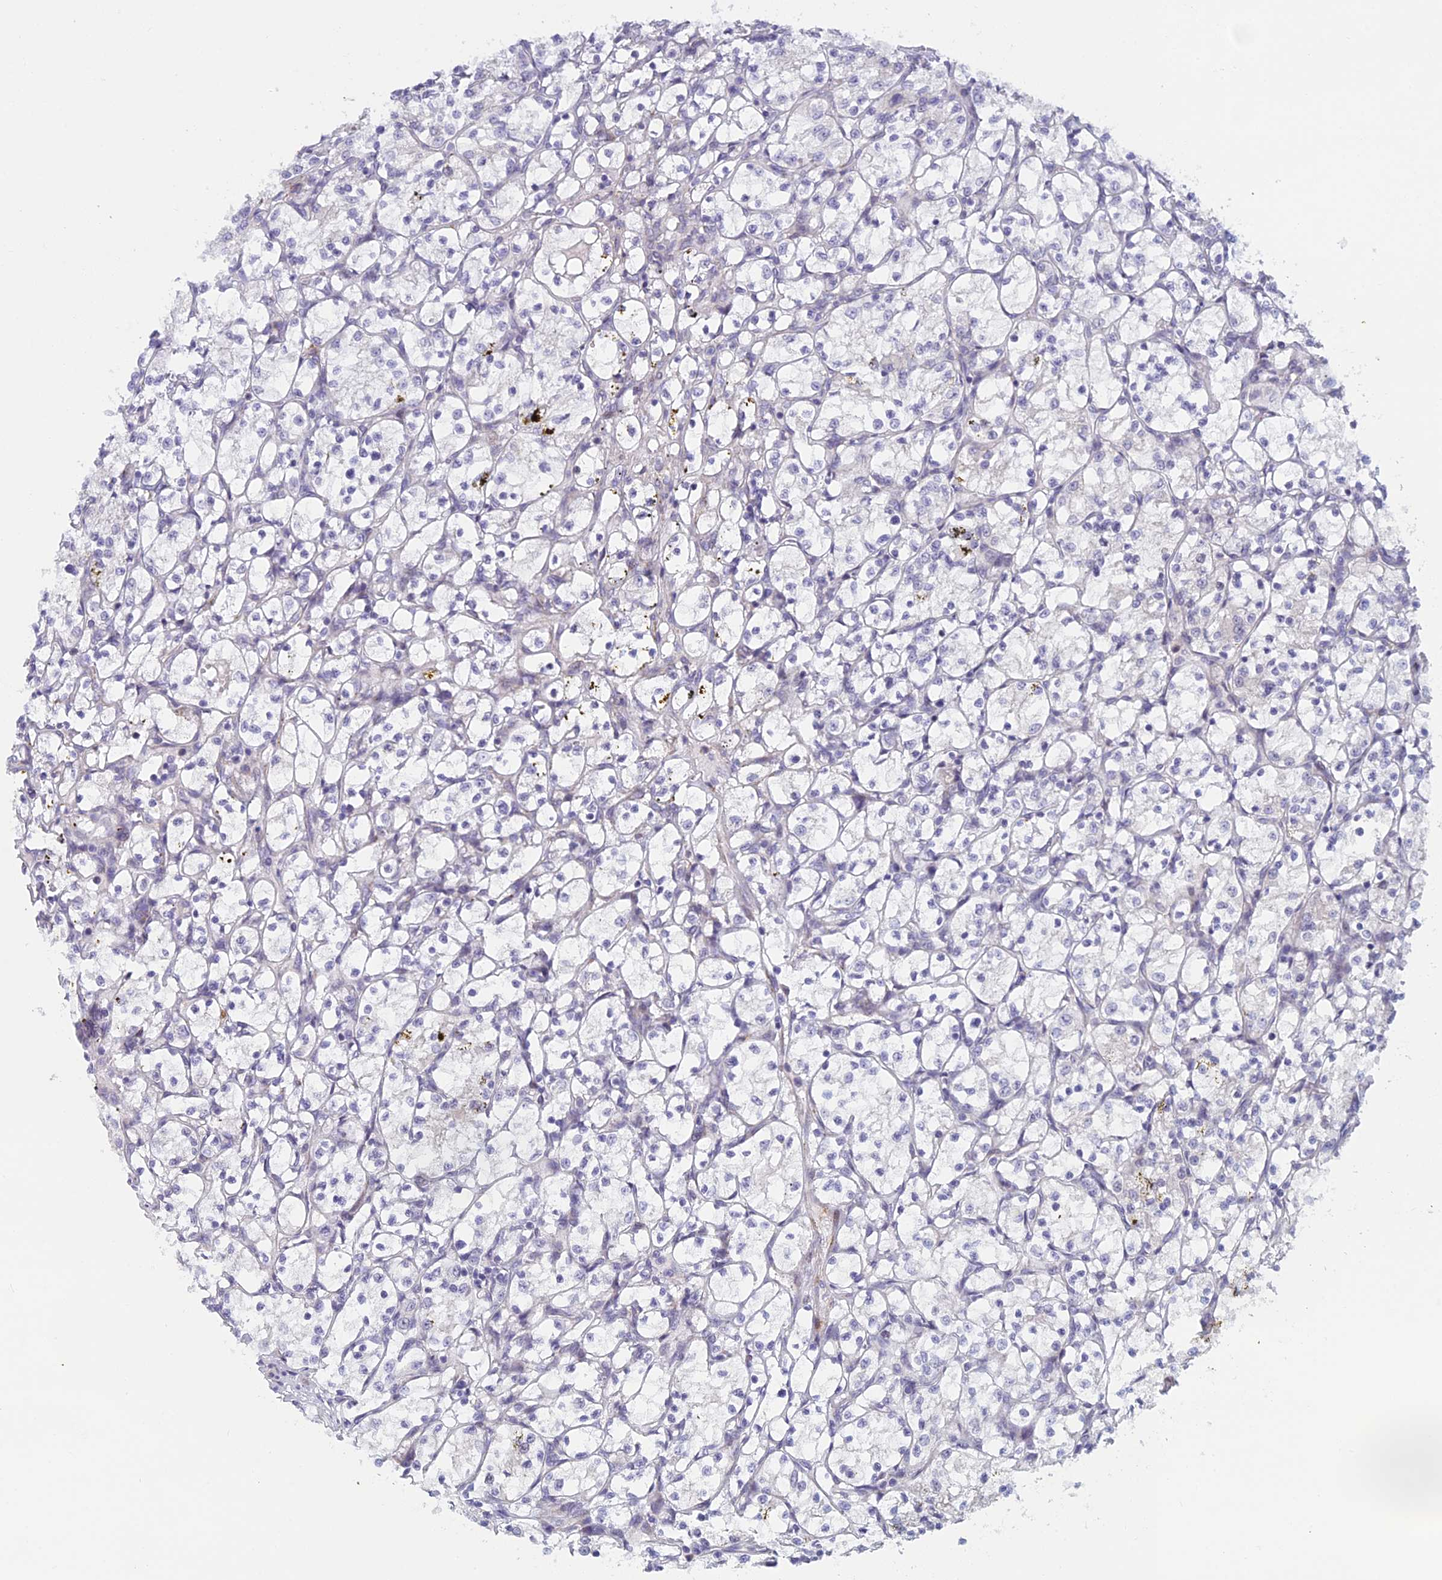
{"staining": {"intensity": "negative", "quantity": "none", "location": "none"}, "tissue": "renal cancer", "cell_type": "Tumor cells", "image_type": "cancer", "snomed": [{"axis": "morphology", "description": "Adenocarcinoma, NOS"}, {"axis": "topography", "description": "Kidney"}], "caption": "High magnification brightfield microscopy of renal adenocarcinoma stained with DAB (3,3'-diaminobenzidine) (brown) and counterstained with hematoxylin (blue): tumor cells show no significant staining. Brightfield microscopy of IHC stained with DAB (3,3'-diaminobenzidine) (brown) and hematoxylin (blue), captured at high magnification.", "gene": "PPP1R26", "patient": {"sex": "female", "age": 69}}